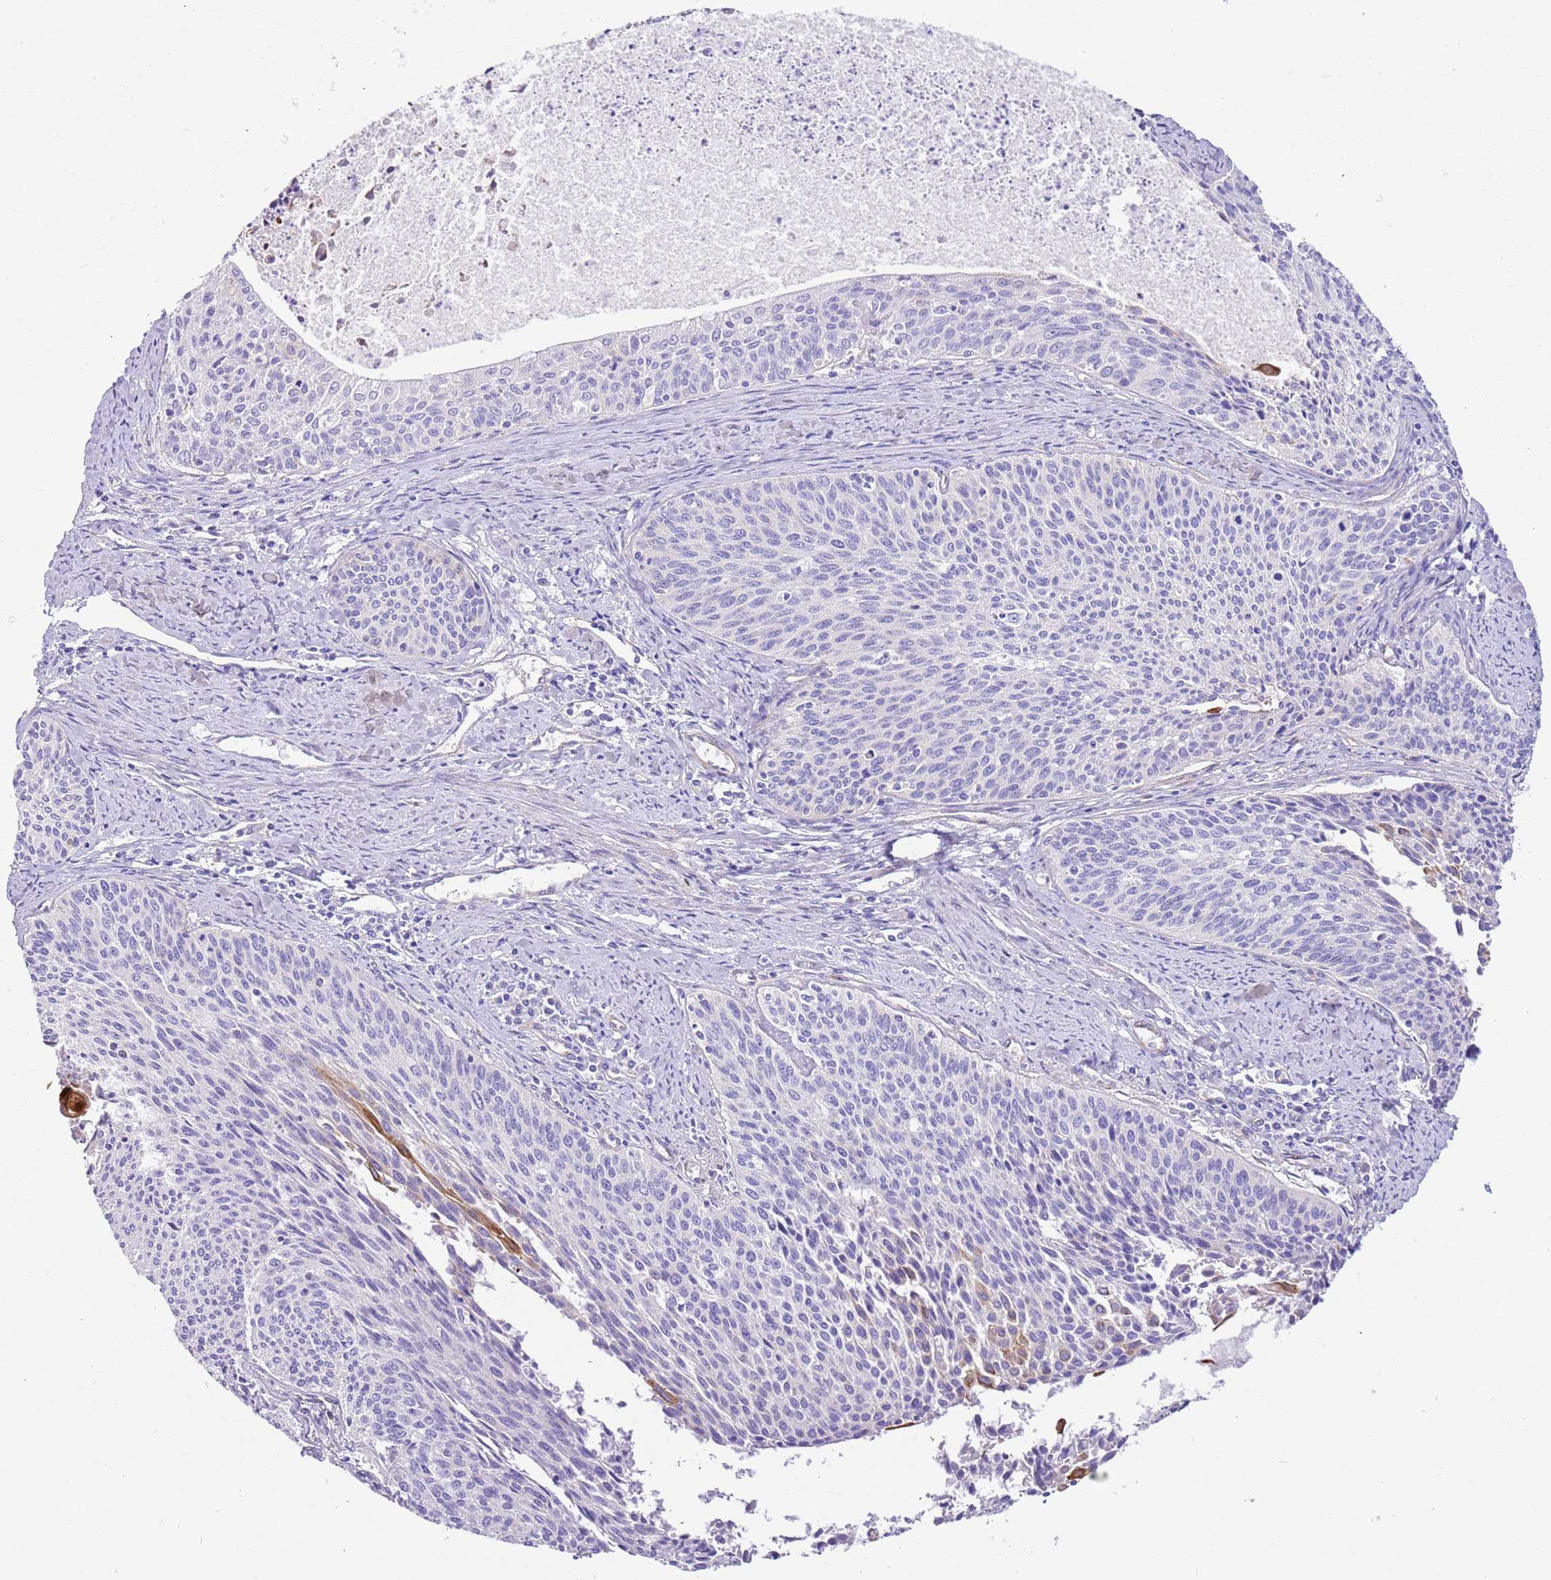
{"staining": {"intensity": "negative", "quantity": "none", "location": "none"}, "tissue": "cervical cancer", "cell_type": "Tumor cells", "image_type": "cancer", "snomed": [{"axis": "morphology", "description": "Squamous cell carcinoma, NOS"}, {"axis": "topography", "description": "Cervix"}], "caption": "There is no significant staining in tumor cells of cervical cancer.", "gene": "SERINC3", "patient": {"sex": "female", "age": 55}}